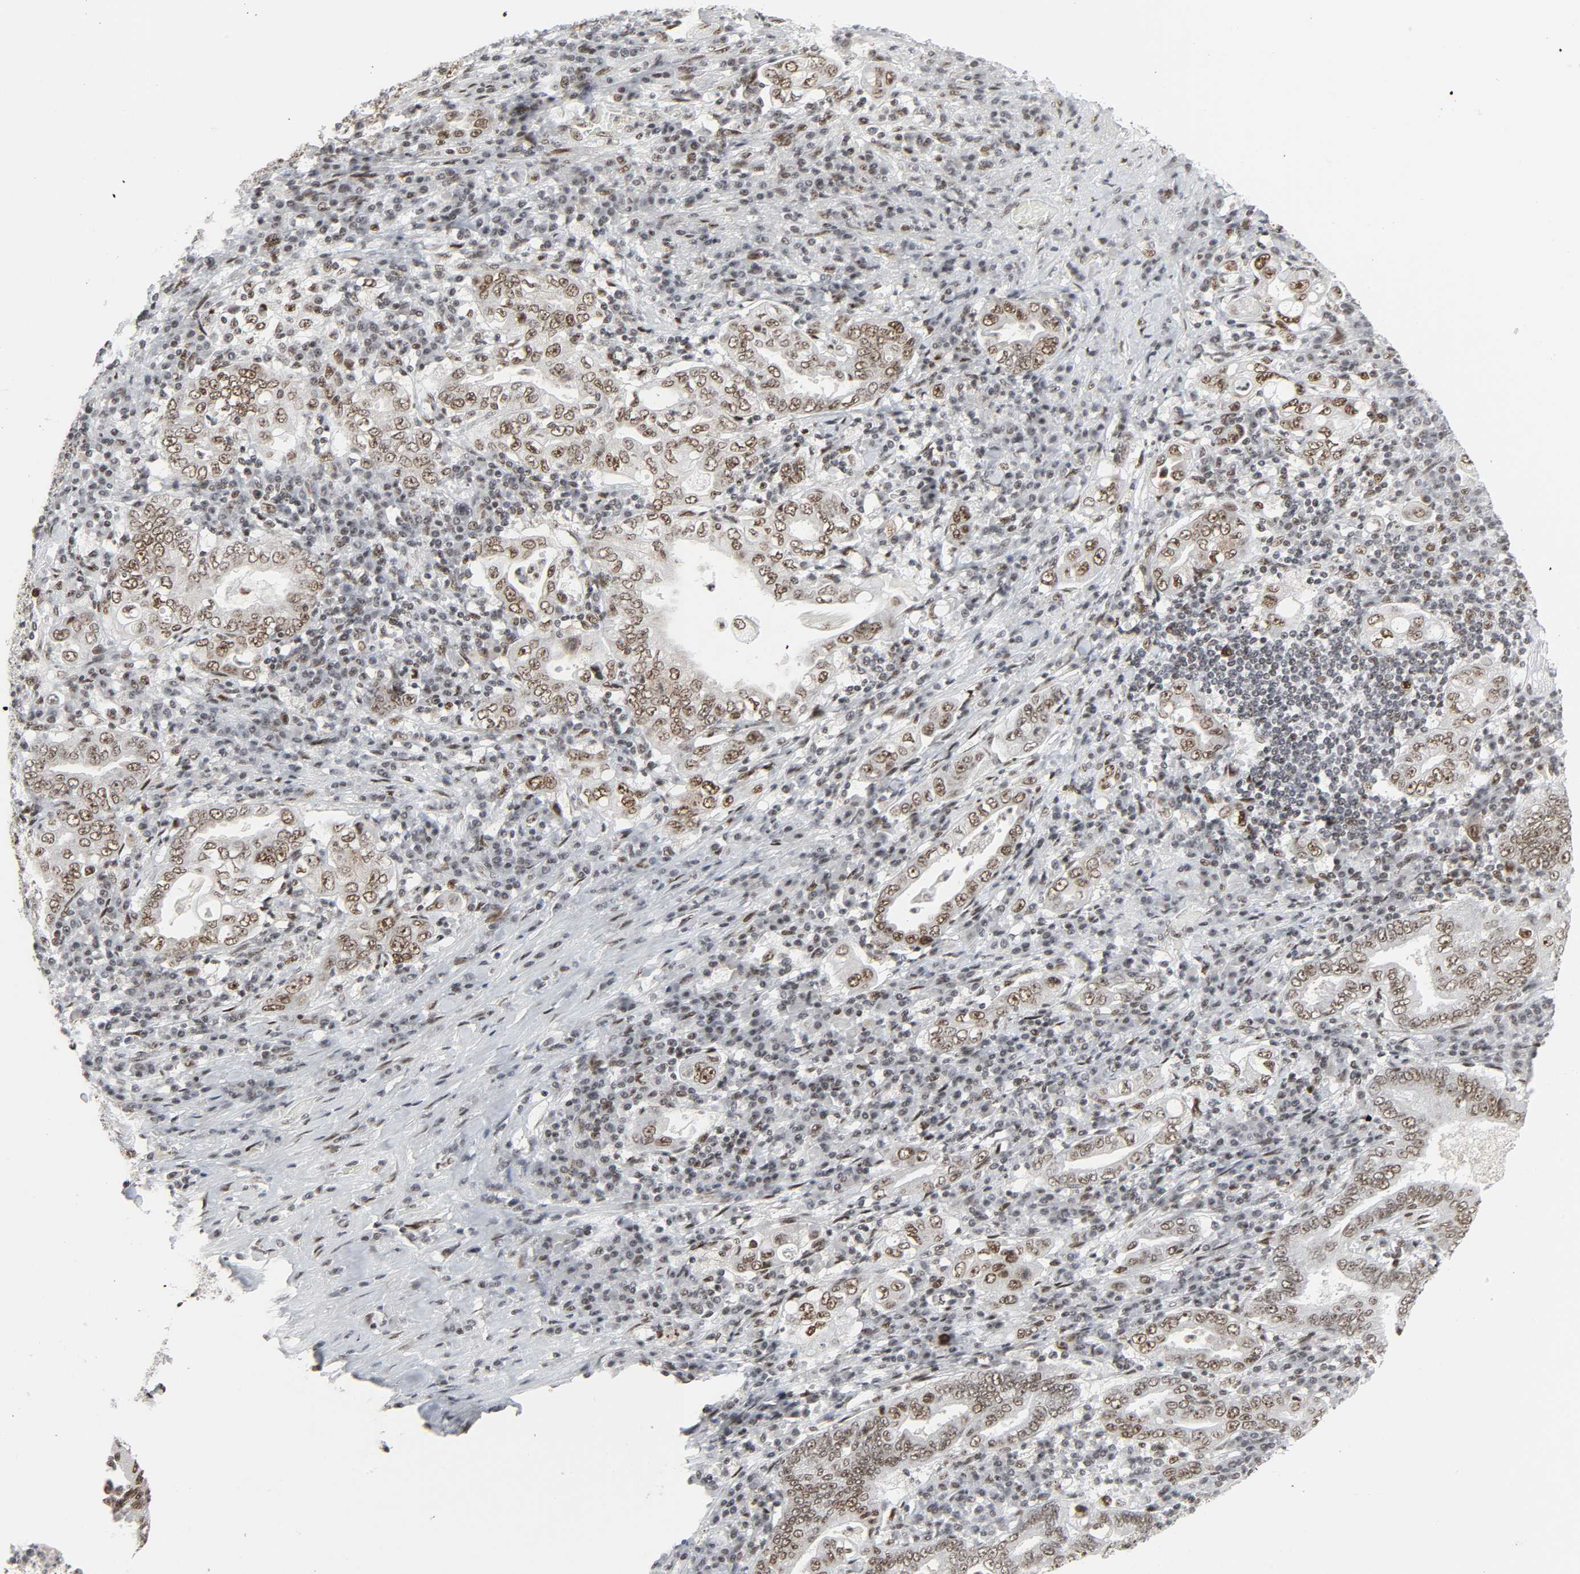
{"staining": {"intensity": "strong", "quantity": ">75%", "location": "nuclear"}, "tissue": "stomach cancer", "cell_type": "Tumor cells", "image_type": "cancer", "snomed": [{"axis": "morphology", "description": "Normal tissue, NOS"}, {"axis": "morphology", "description": "Adenocarcinoma, NOS"}, {"axis": "topography", "description": "Esophagus"}, {"axis": "topography", "description": "Stomach, upper"}, {"axis": "topography", "description": "Peripheral nerve tissue"}], "caption": "Protein expression analysis of stomach cancer (adenocarcinoma) reveals strong nuclear positivity in approximately >75% of tumor cells. Immunohistochemistry (ihc) stains the protein of interest in brown and the nuclei are stained blue.", "gene": "CDK7", "patient": {"sex": "male", "age": 62}}